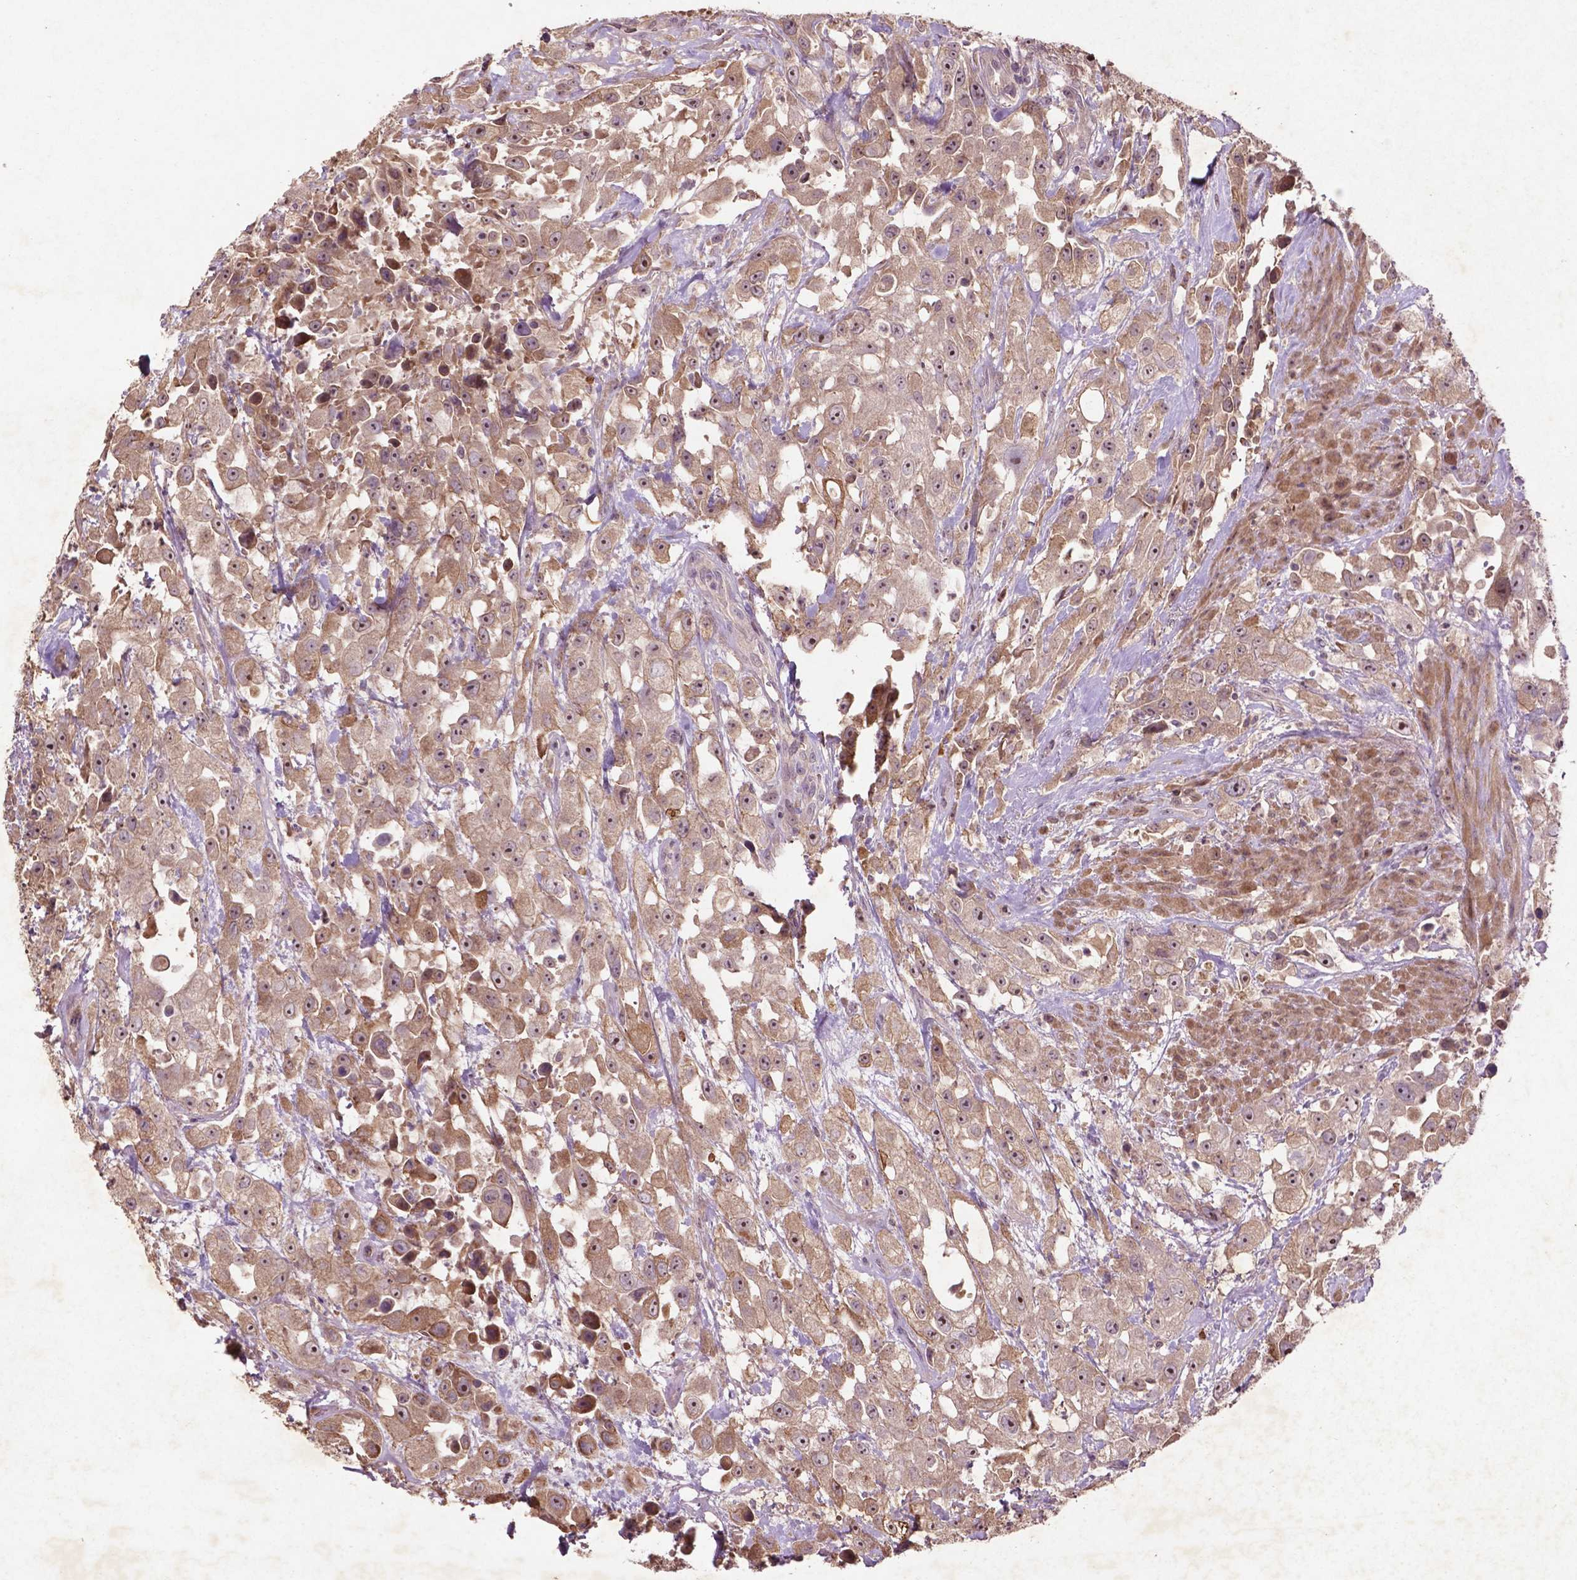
{"staining": {"intensity": "moderate", "quantity": ">75%", "location": "cytoplasmic/membranous"}, "tissue": "urothelial cancer", "cell_type": "Tumor cells", "image_type": "cancer", "snomed": [{"axis": "morphology", "description": "Urothelial carcinoma, High grade"}, {"axis": "topography", "description": "Urinary bladder"}], "caption": "High-magnification brightfield microscopy of urothelial cancer stained with DAB (brown) and counterstained with hematoxylin (blue). tumor cells exhibit moderate cytoplasmic/membranous staining is present in approximately>75% of cells.", "gene": "COQ2", "patient": {"sex": "male", "age": 79}}